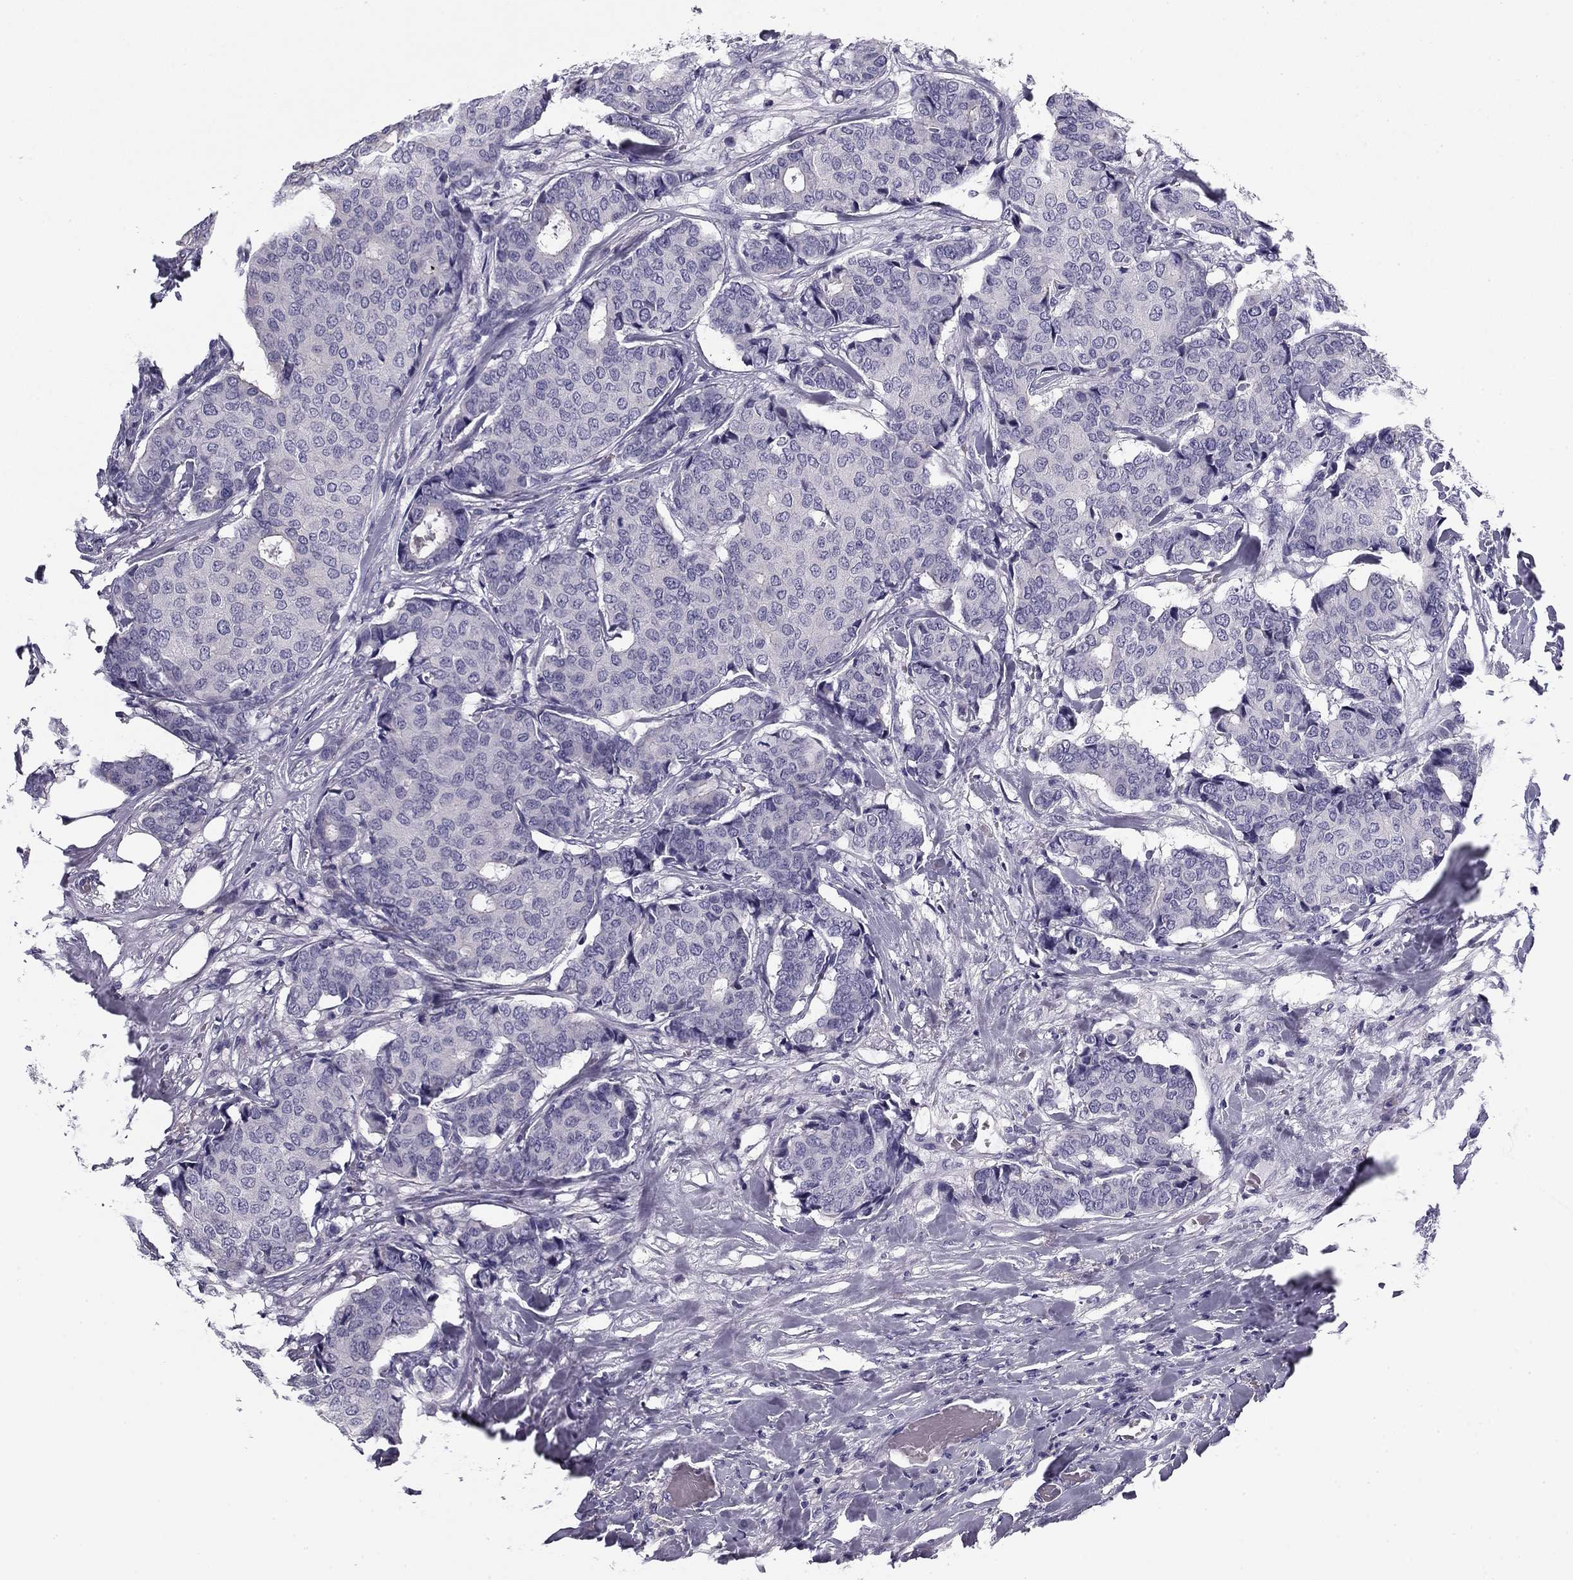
{"staining": {"intensity": "negative", "quantity": "none", "location": "none"}, "tissue": "breast cancer", "cell_type": "Tumor cells", "image_type": "cancer", "snomed": [{"axis": "morphology", "description": "Duct carcinoma"}, {"axis": "topography", "description": "Breast"}], "caption": "Tumor cells show no significant positivity in breast intraductal carcinoma. (Brightfield microscopy of DAB (3,3'-diaminobenzidine) immunohistochemistry (IHC) at high magnification).", "gene": "FLNC", "patient": {"sex": "female", "age": 75}}